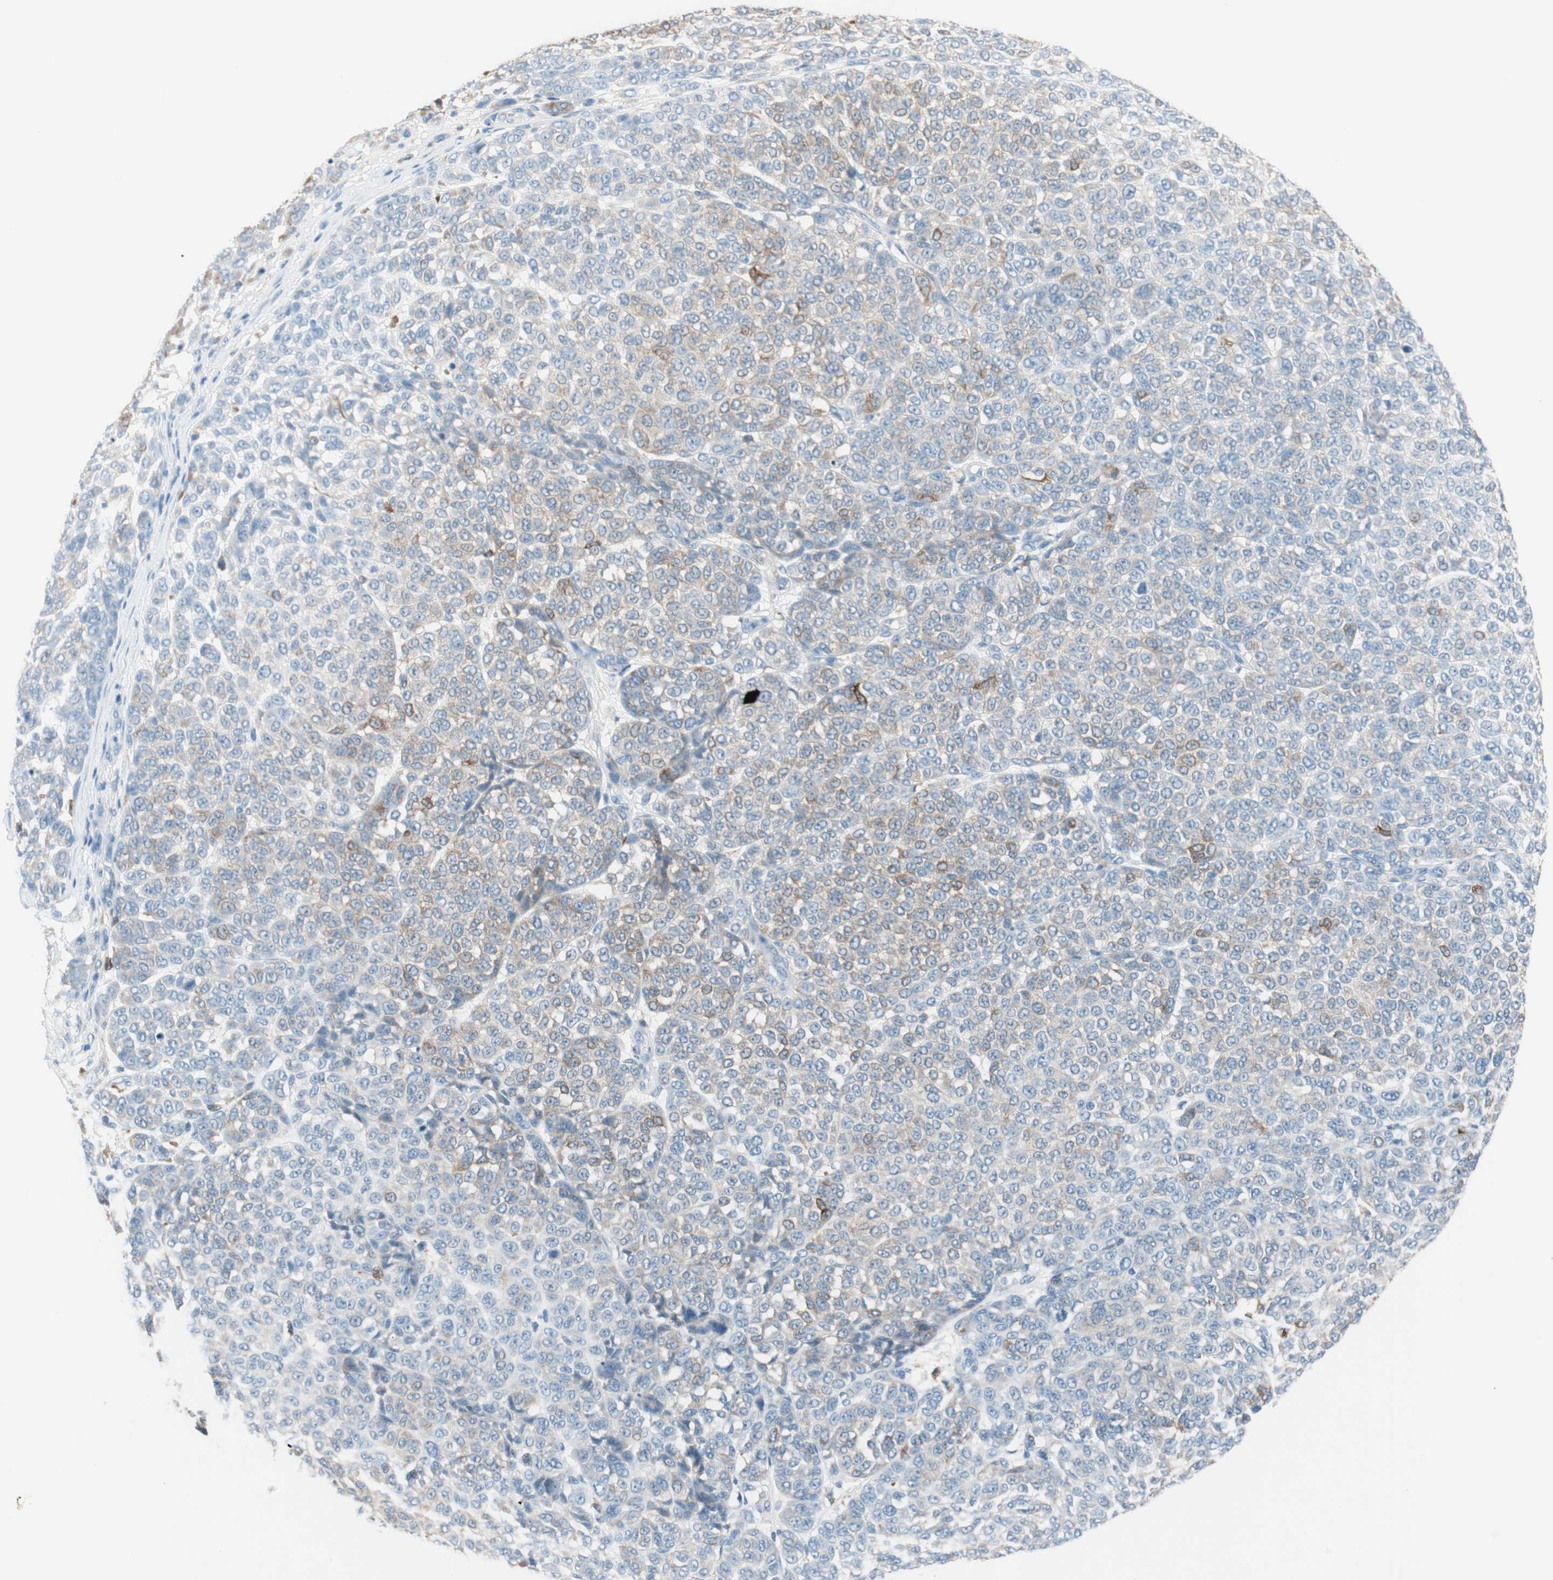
{"staining": {"intensity": "moderate", "quantity": "25%-75%", "location": "cytoplasmic/membranous"}, "tissue": "melanoma", "cell_type": "Tumor cells", "image_type": "cancer", "snomed": [{"axis": "morphology", "description": "Malignant melanoma, NOS"}, {"axis": "topography", "description": "Skin"}], "caption": "High-magnification brightfield microscopy of melanoma stained with DAB (brown) and counterstained with hematoxylin (blue). tumor cells exhibit moderate cytoplasmic/membranous positivity is appreciated in approximately25%-75% of cells. Using DAB (brown) and hematoxylin (blue) stains, captured at high magnification using brightfield microscopy.", "gene": "GLUL", "patient": {"sex": "male", "age": 59}}